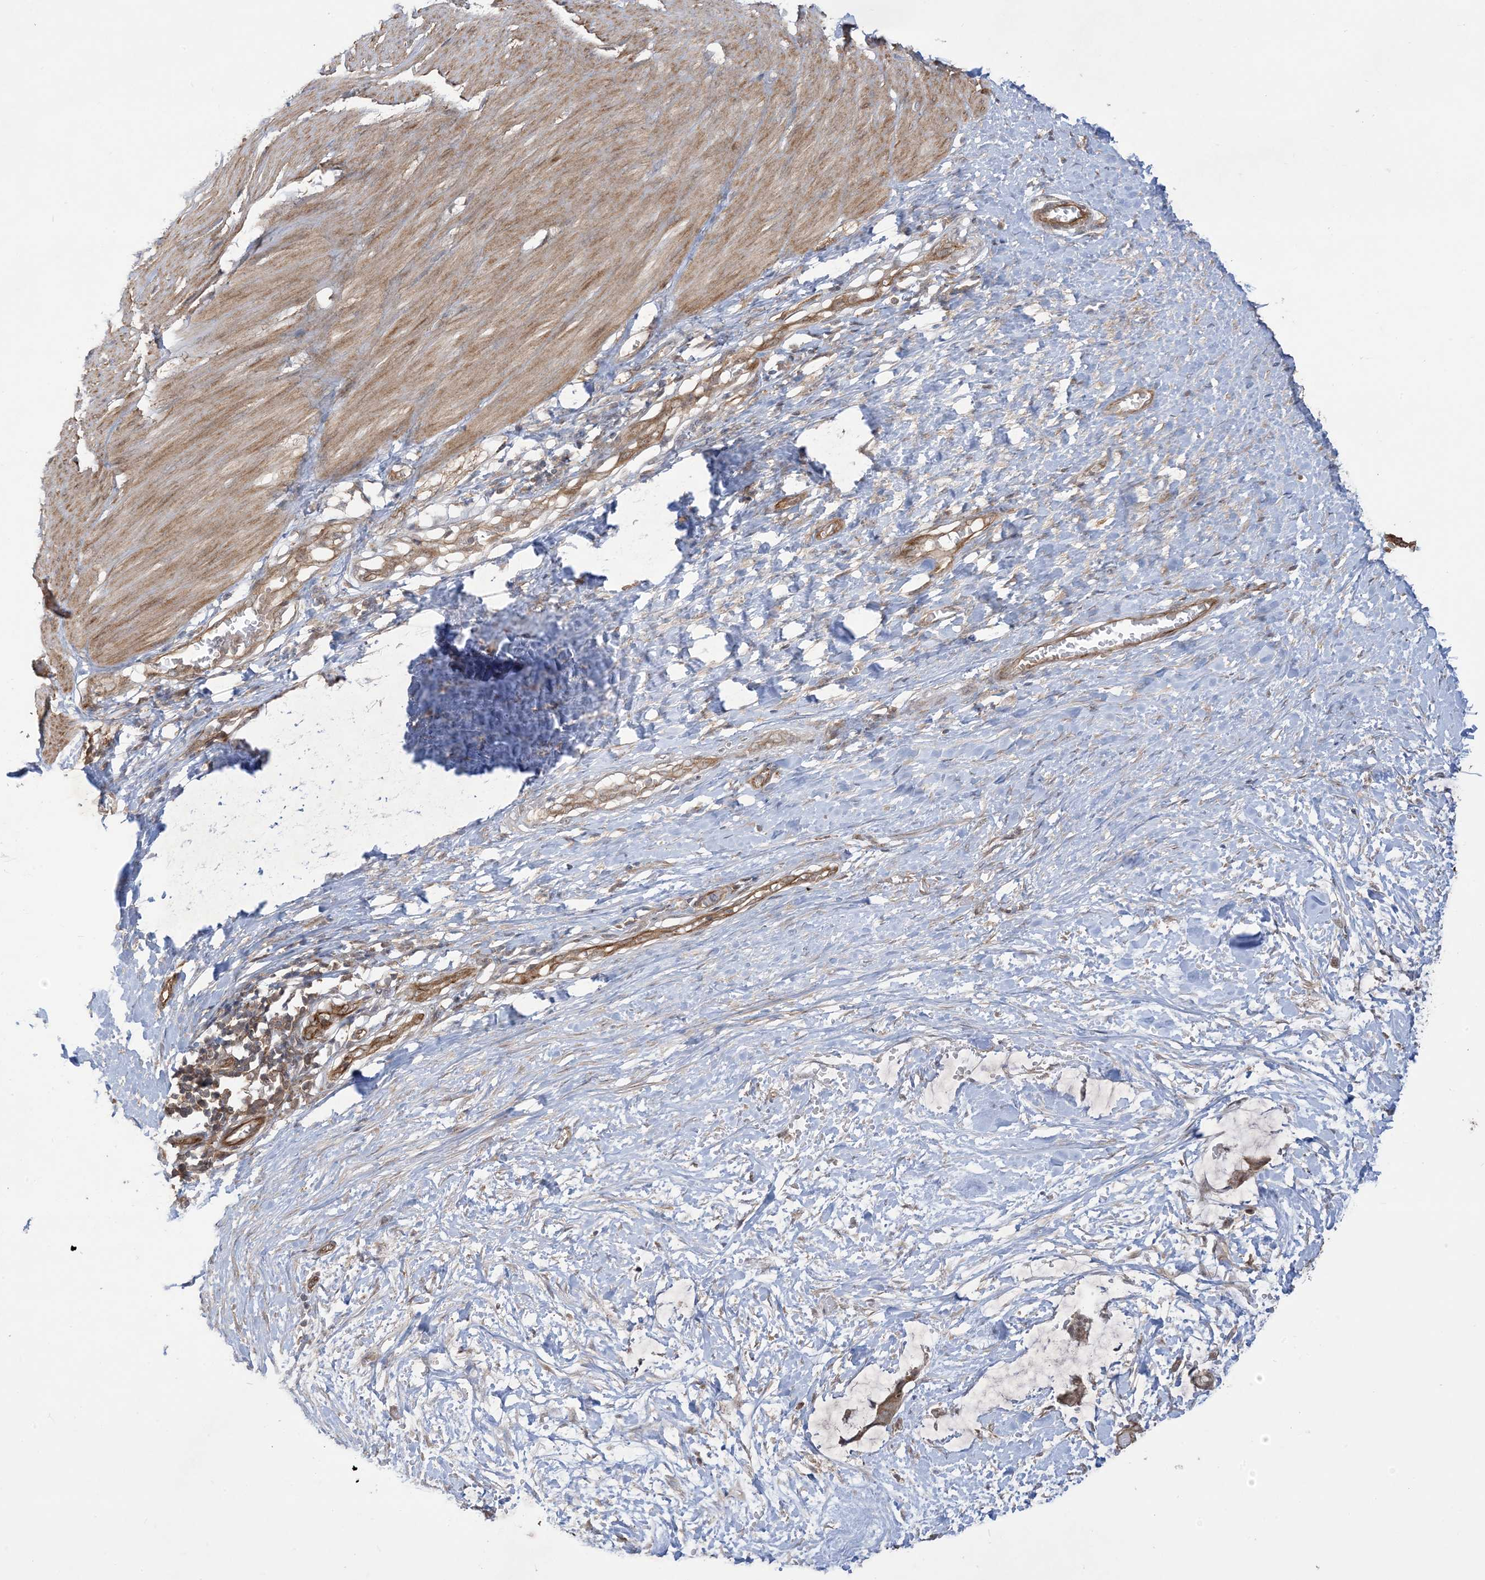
{"staining": {"intensity": "moderate", "quantity": ">75%", "location": "cytoplasmic/membranous"}, "tissue": "smooth muscle", "cell_type": "Smooth muscle cells", "image_type": "normal", "snomed": [{"axis": "morphology", "description": "Normal tissue, NOS"}, {"axis": "morphology", "description": "Adenocarcinoma, NOS"}, {"axis": "topography", "description": "Colon"}, {"axis": "topography", "description": "Peripheral nerve tissue"}], "caption": "Immunohistochemistry (IHC) micrograph of normal smooth muscle: human smooth muscle stained using immunohistochemistry demonstrates medium levels of moderate protein expression localized specifically in the cytoplasmic/membranous of smooth muscle cells, appearing as a cytoplasmic/membranous brown color.", "gene": "SOGA3", "patient": {"sex": "male", "age": 14}}